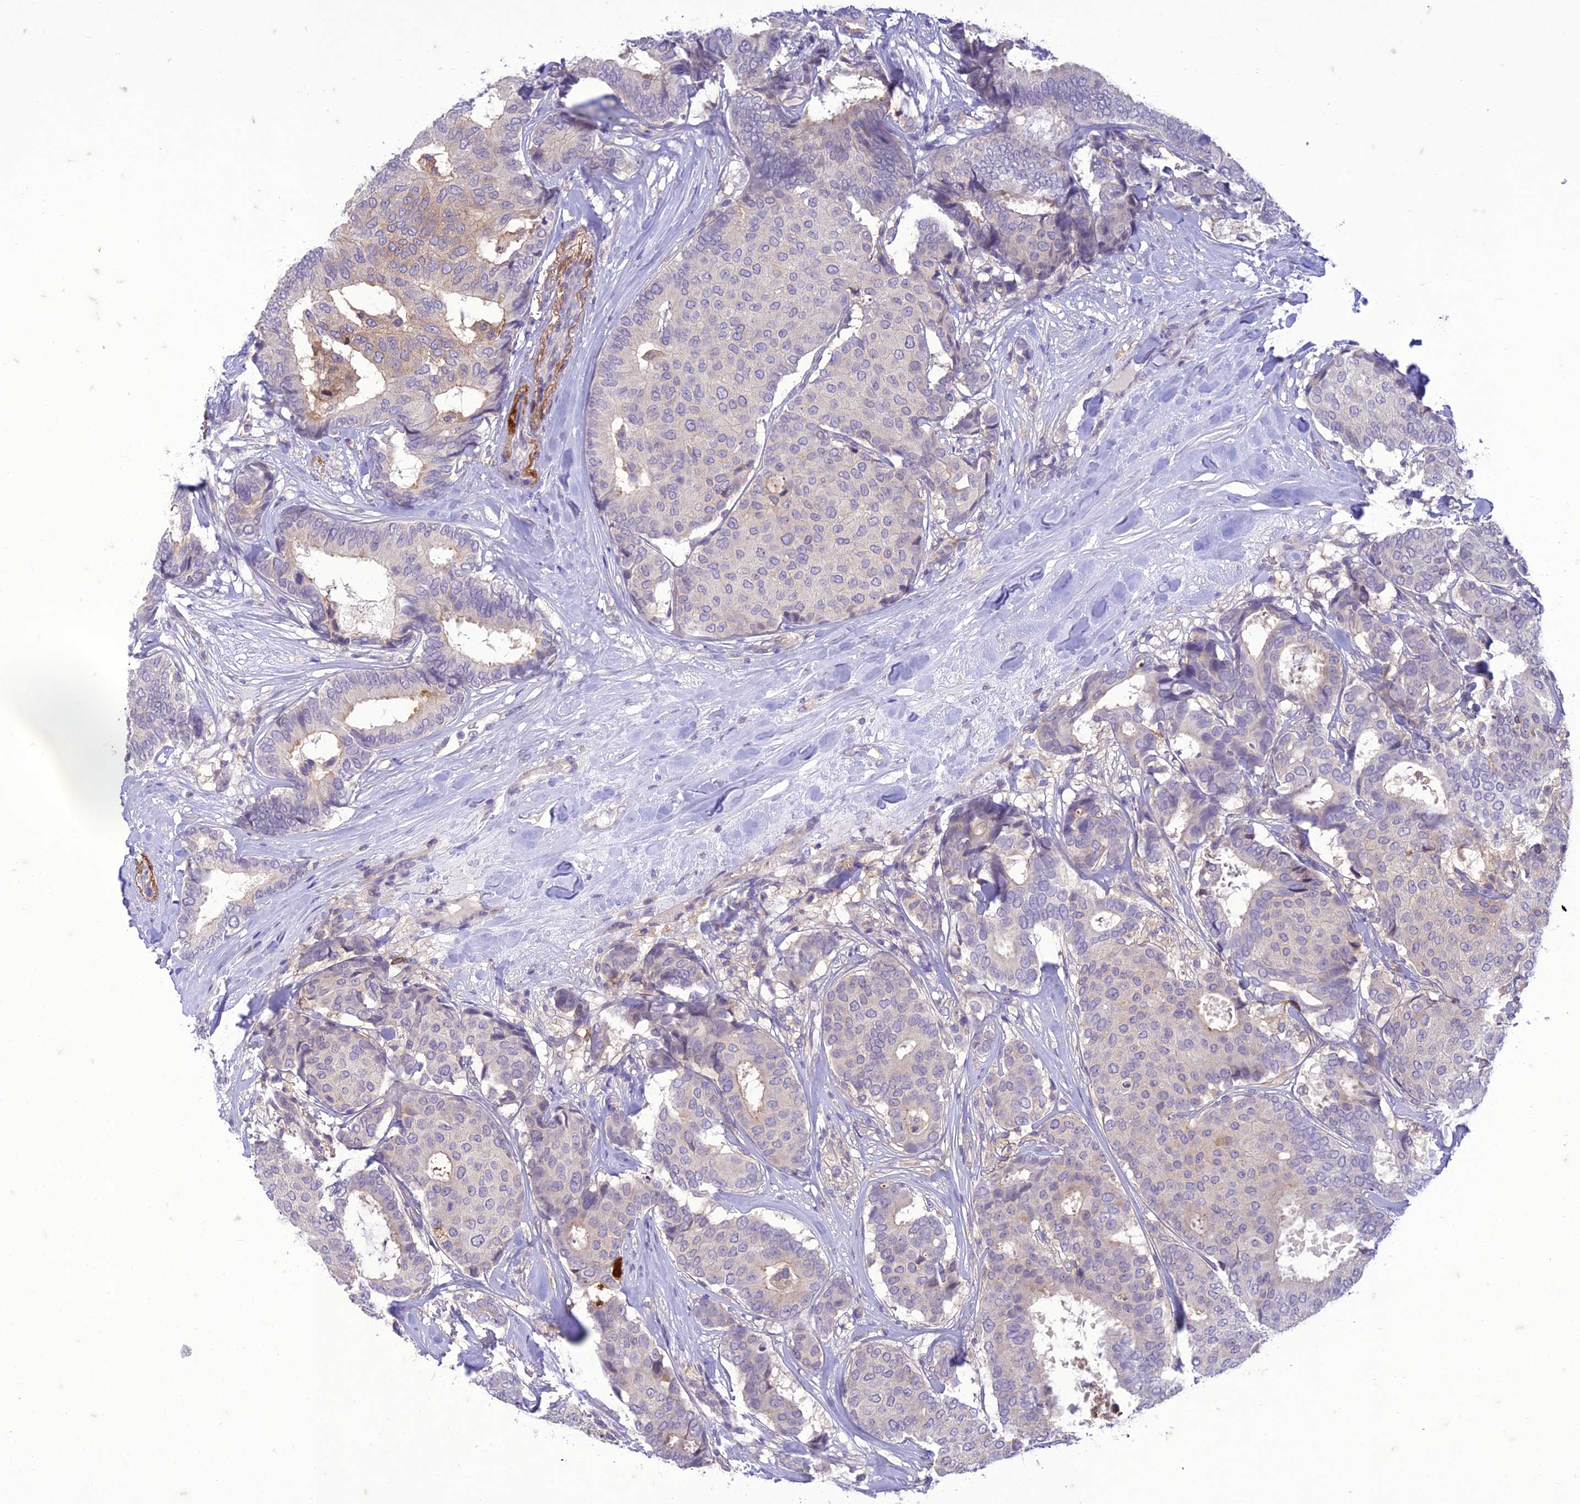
{"staining": {"intensity": "negative", "quantity": "none", "location": "none"}, "tissue": "breast cancer", "cell_type": "Tumor cells", "image_type": "cancer", "snomed": [{"axis": "morphology", "description": "Duct carcinoma"}, {"axis": "topography", "description": "Breast"}], "caption": "IHC micrograph of neoplastic tissue: breast infiltrating ductal carcinoma stained with DAB (3,3'-diaminobenzidine) exhibits no significant protein expression in tumor cells.", "gene": "ITGAE", "patient": {"sex": "female", "age": 75}}